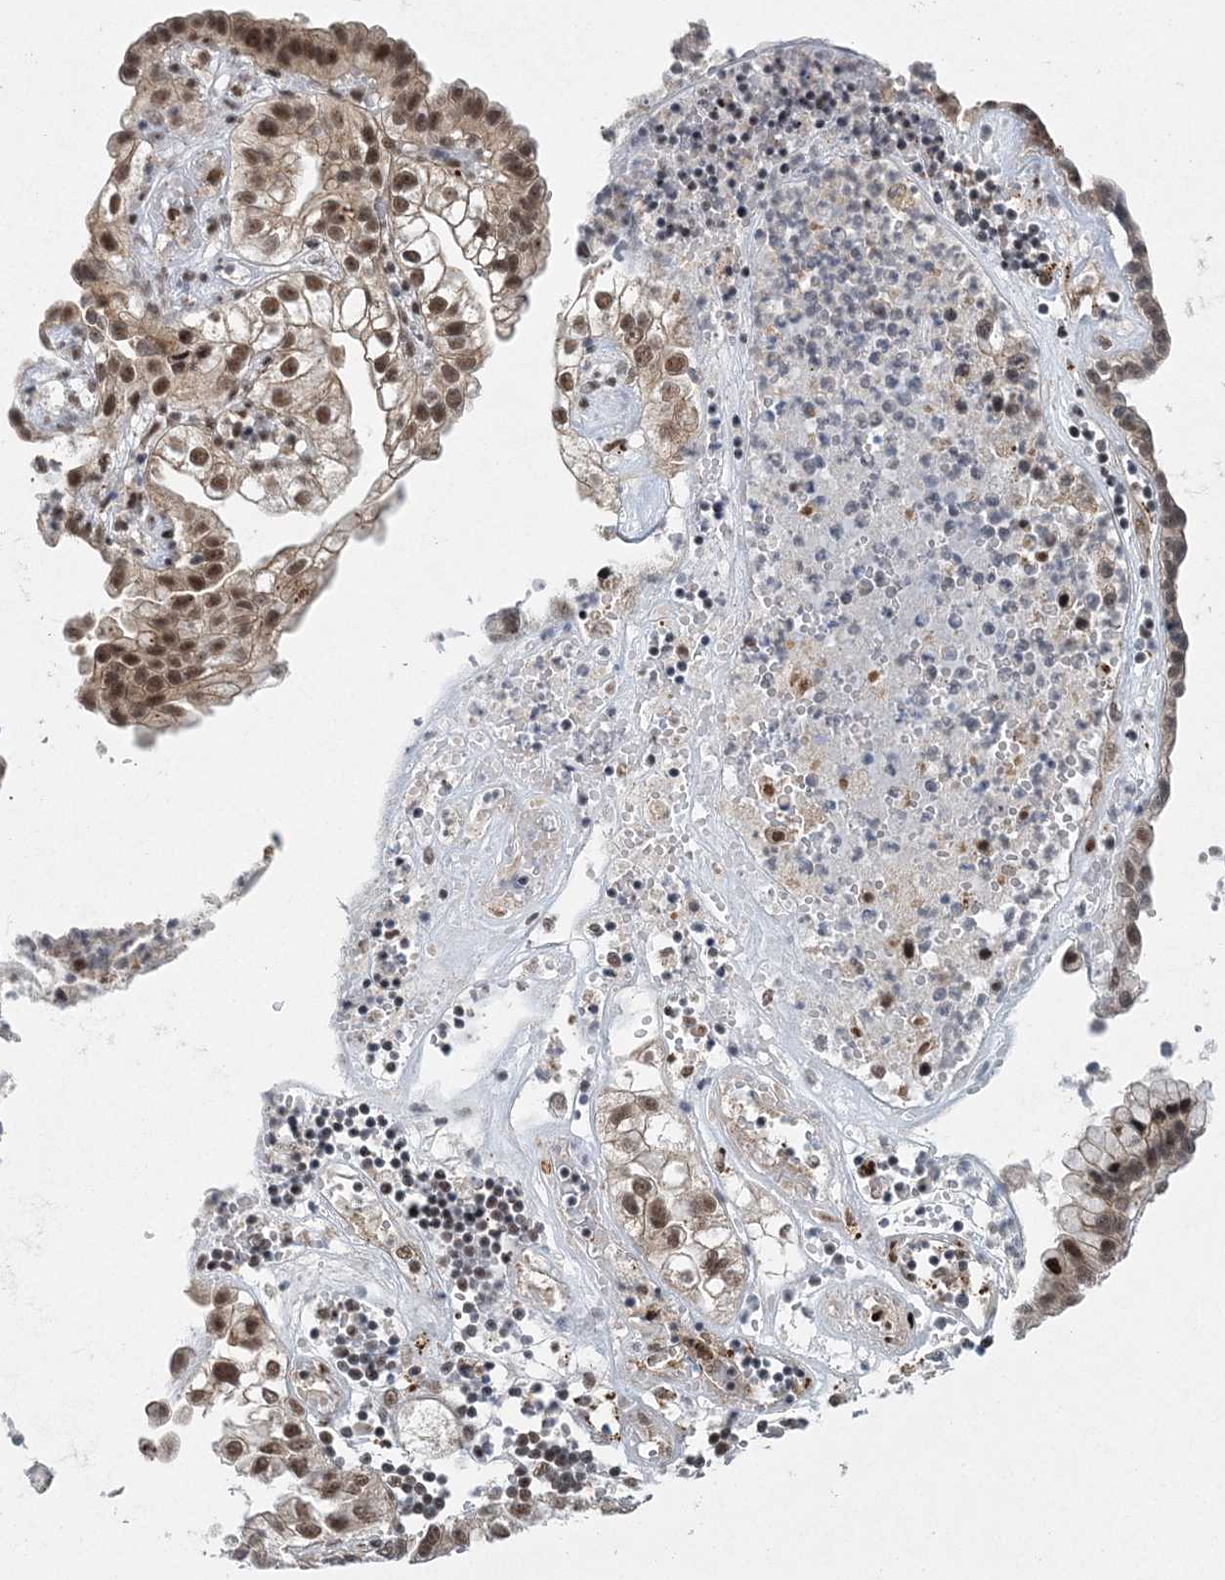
{"staining": {"intensity": "moderate", "quantity": ">75%", "location": "nuclear"}, "tissue": "liver cancer", "cell_type": "Tumor cells", "image_type": "cancer", "snomed": [{"axis": "morphology", "description": "Cholangiocarcinoma"}, {"axis": "topography", "description": "Liver"}], "caption": "The histopathology image exhibits a brown stain indicating the presence of a protein in the nuclear of tumor cells in cholangiocarcinoma (liver).", "gene": "CWC22", "patient": {"sex": "female", "age": 79}}